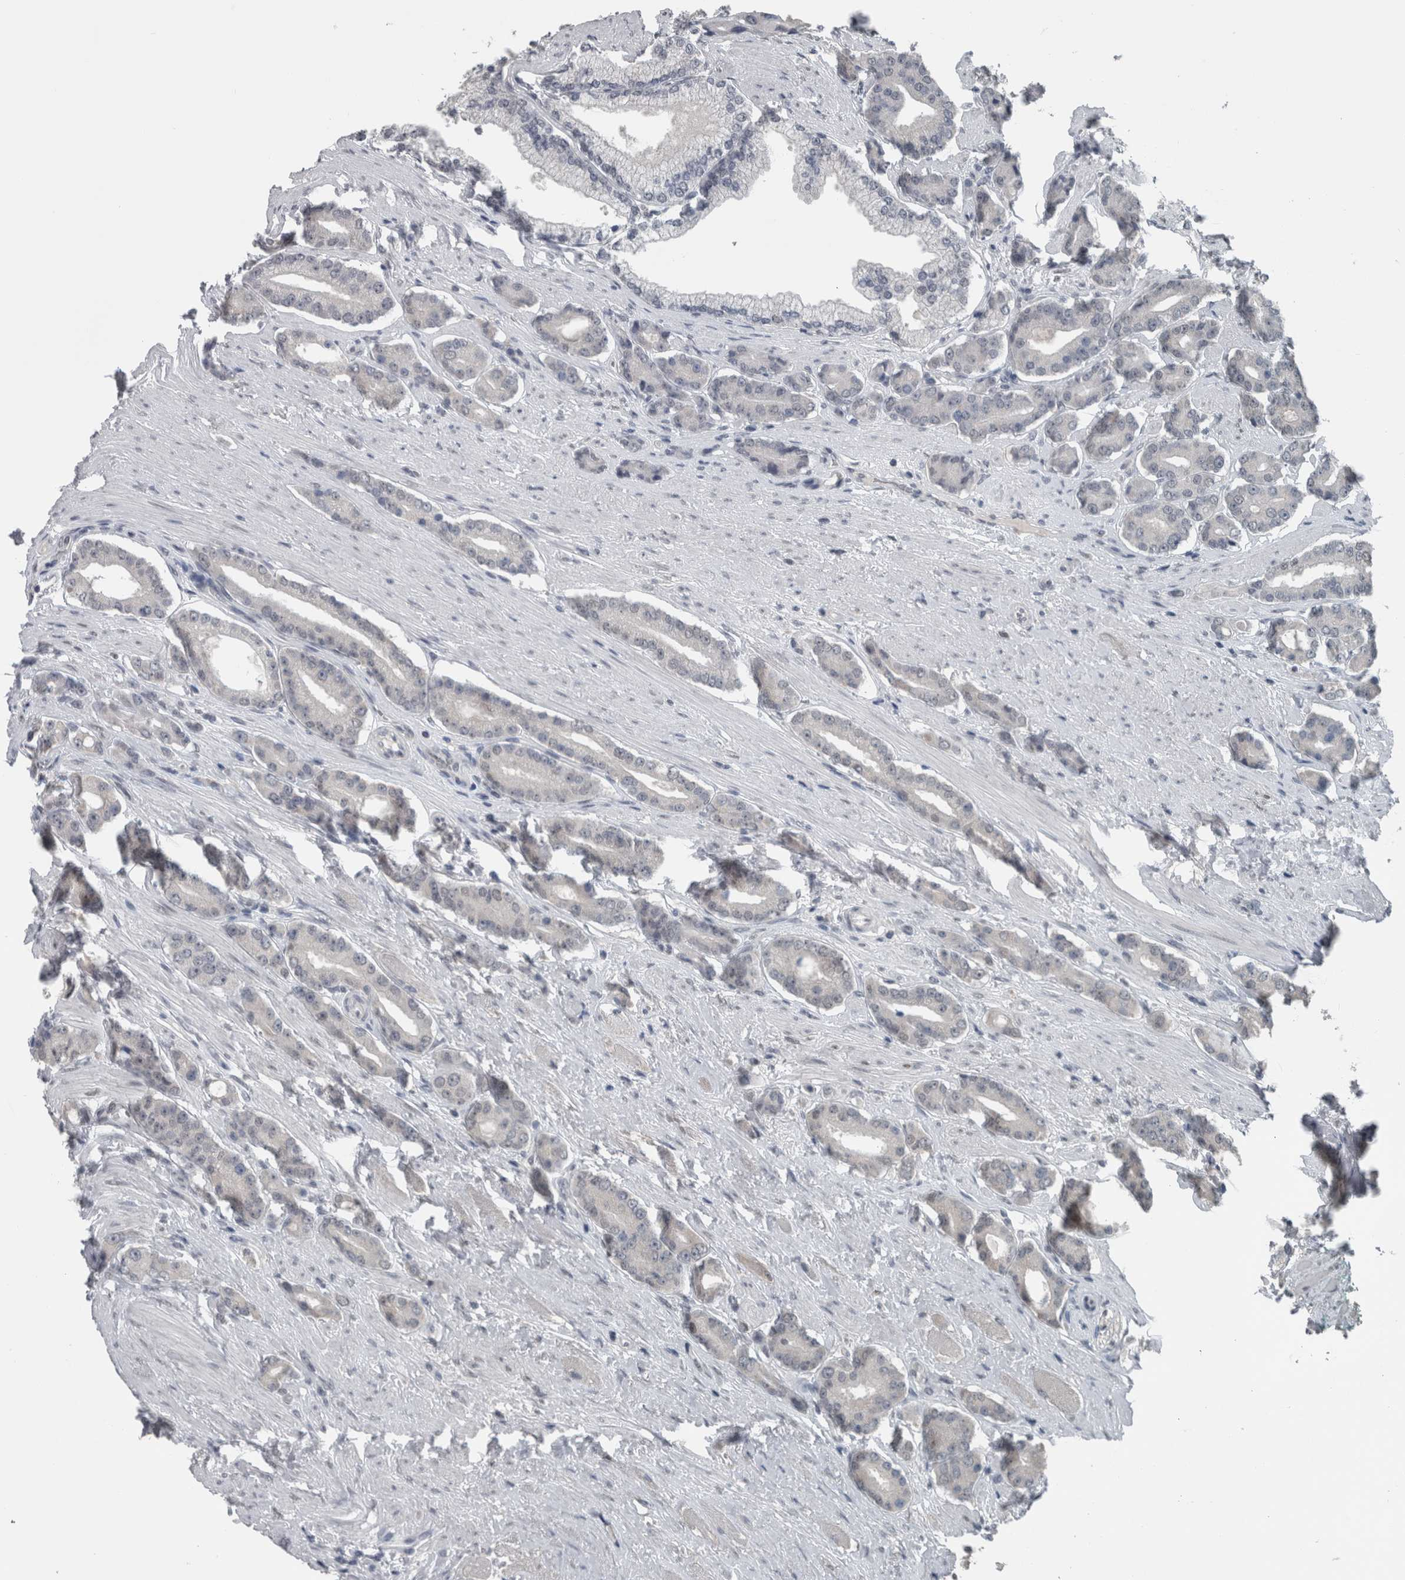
{"staining": {"intensity": "negative", "quantity": "none", "location": "none"}, "tissue": "prostate cancer", "cell_type": "Tumor cells", "image_type": "cancer", "snomed": [{"axis": "morphology", "description": "Adenocarcinoma, High grade"}, {"axis": "topography", "description": "Prostate"}], "caption": "Immunohistochemical staining of high-grade adenocarcinoma (prostate) displays no significant expression in tumor cells. (IHC, brightfield microscopy, high magnification).", "gene": "ZBTB21", "patient": {"sex": "male", "age": 71}}